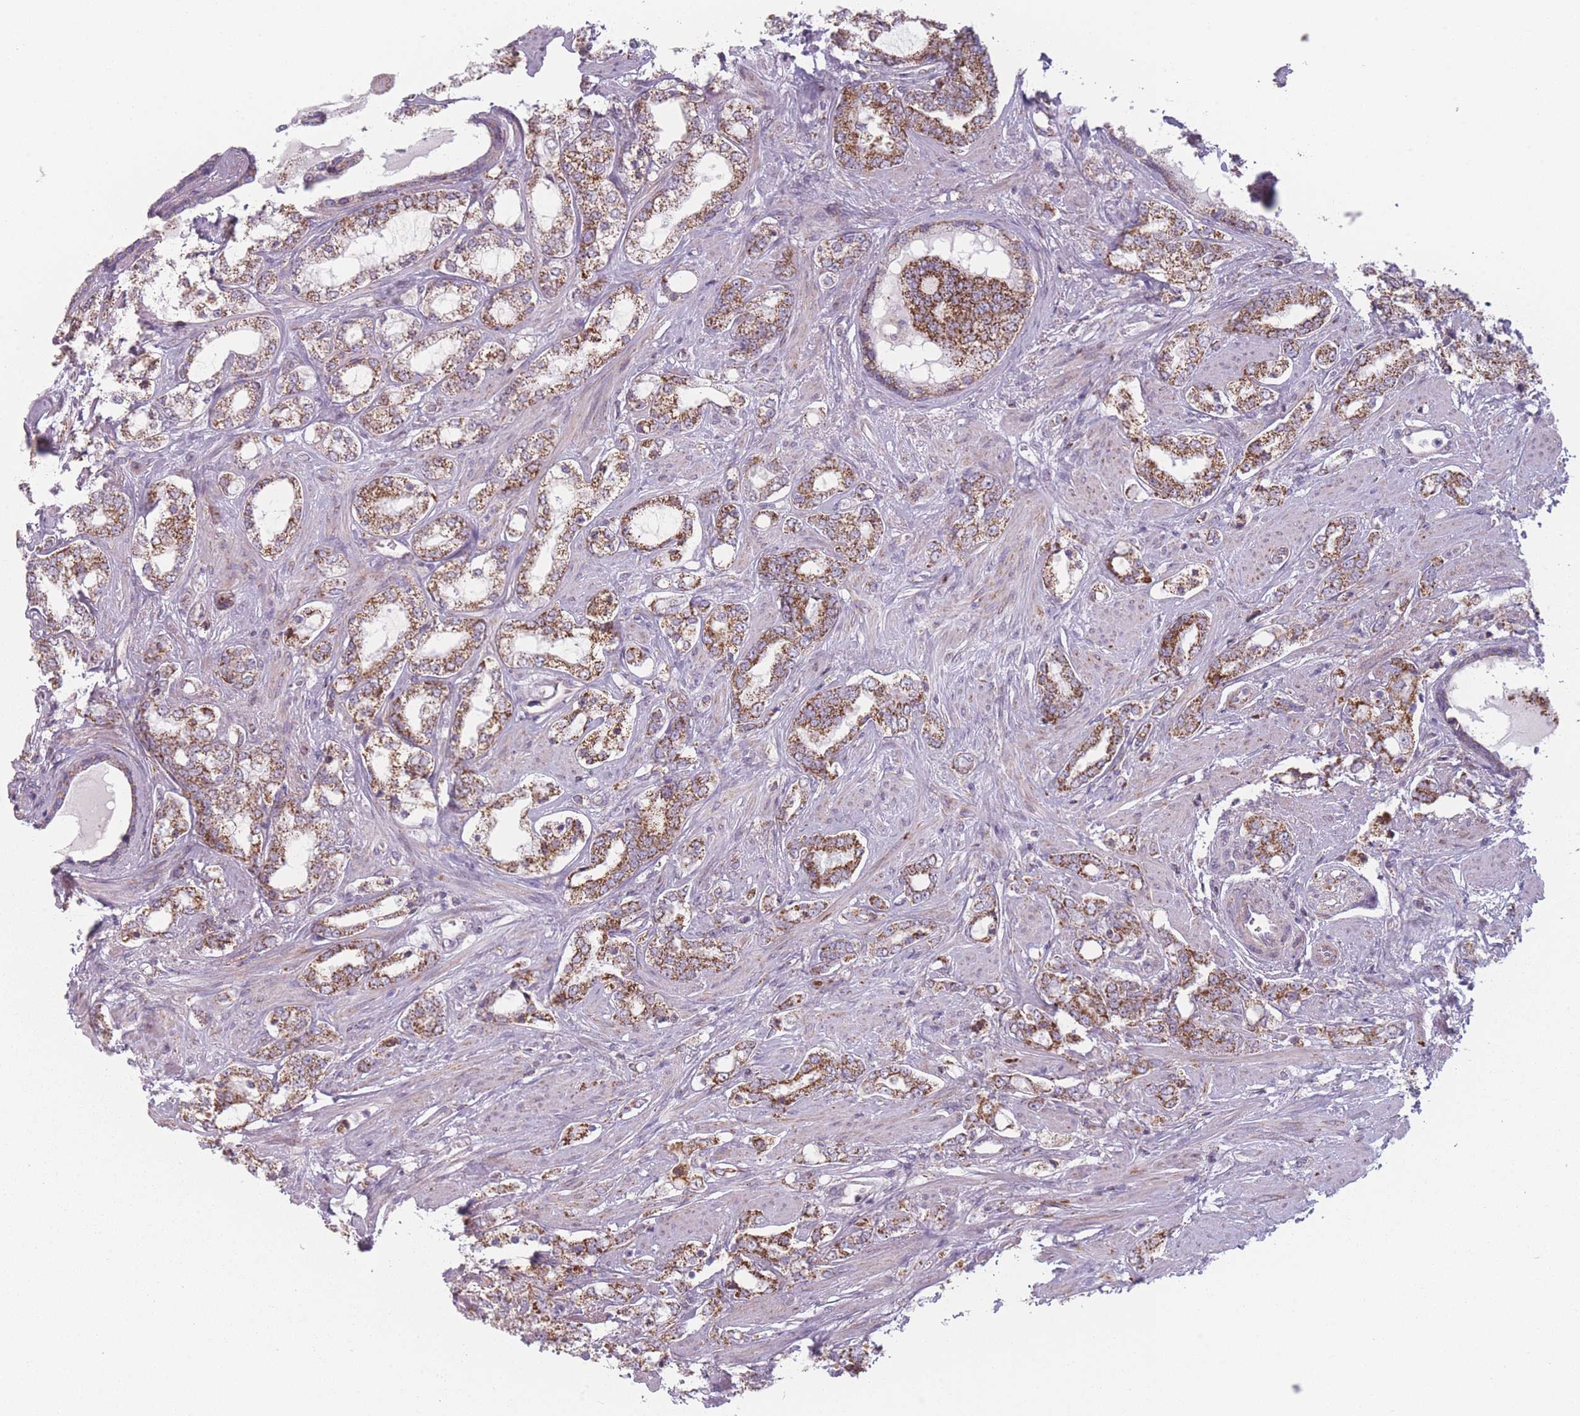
{"staining": {"intensity": "strong", "quantity": ">75%", "location": "cytoplasmic/membranous"}, "tissue": "prostate cancer", "cell_type": "Tumor cells", "image_type": "cancer", "snomed": [{"axis": "morphology", "description": "Adenocarcinoma, High grade"}, {"axis": "topography", "description": "Prostate"}], "caption": "High-grade adenocarcinoma (prostate) was stained to show a protein in brown. There is high levels of strong cytoplasmic/membranous staining in about >75% of tumor cells.", "gene": "DCHS1", "patient": {"sex": "male", "age": 64}}